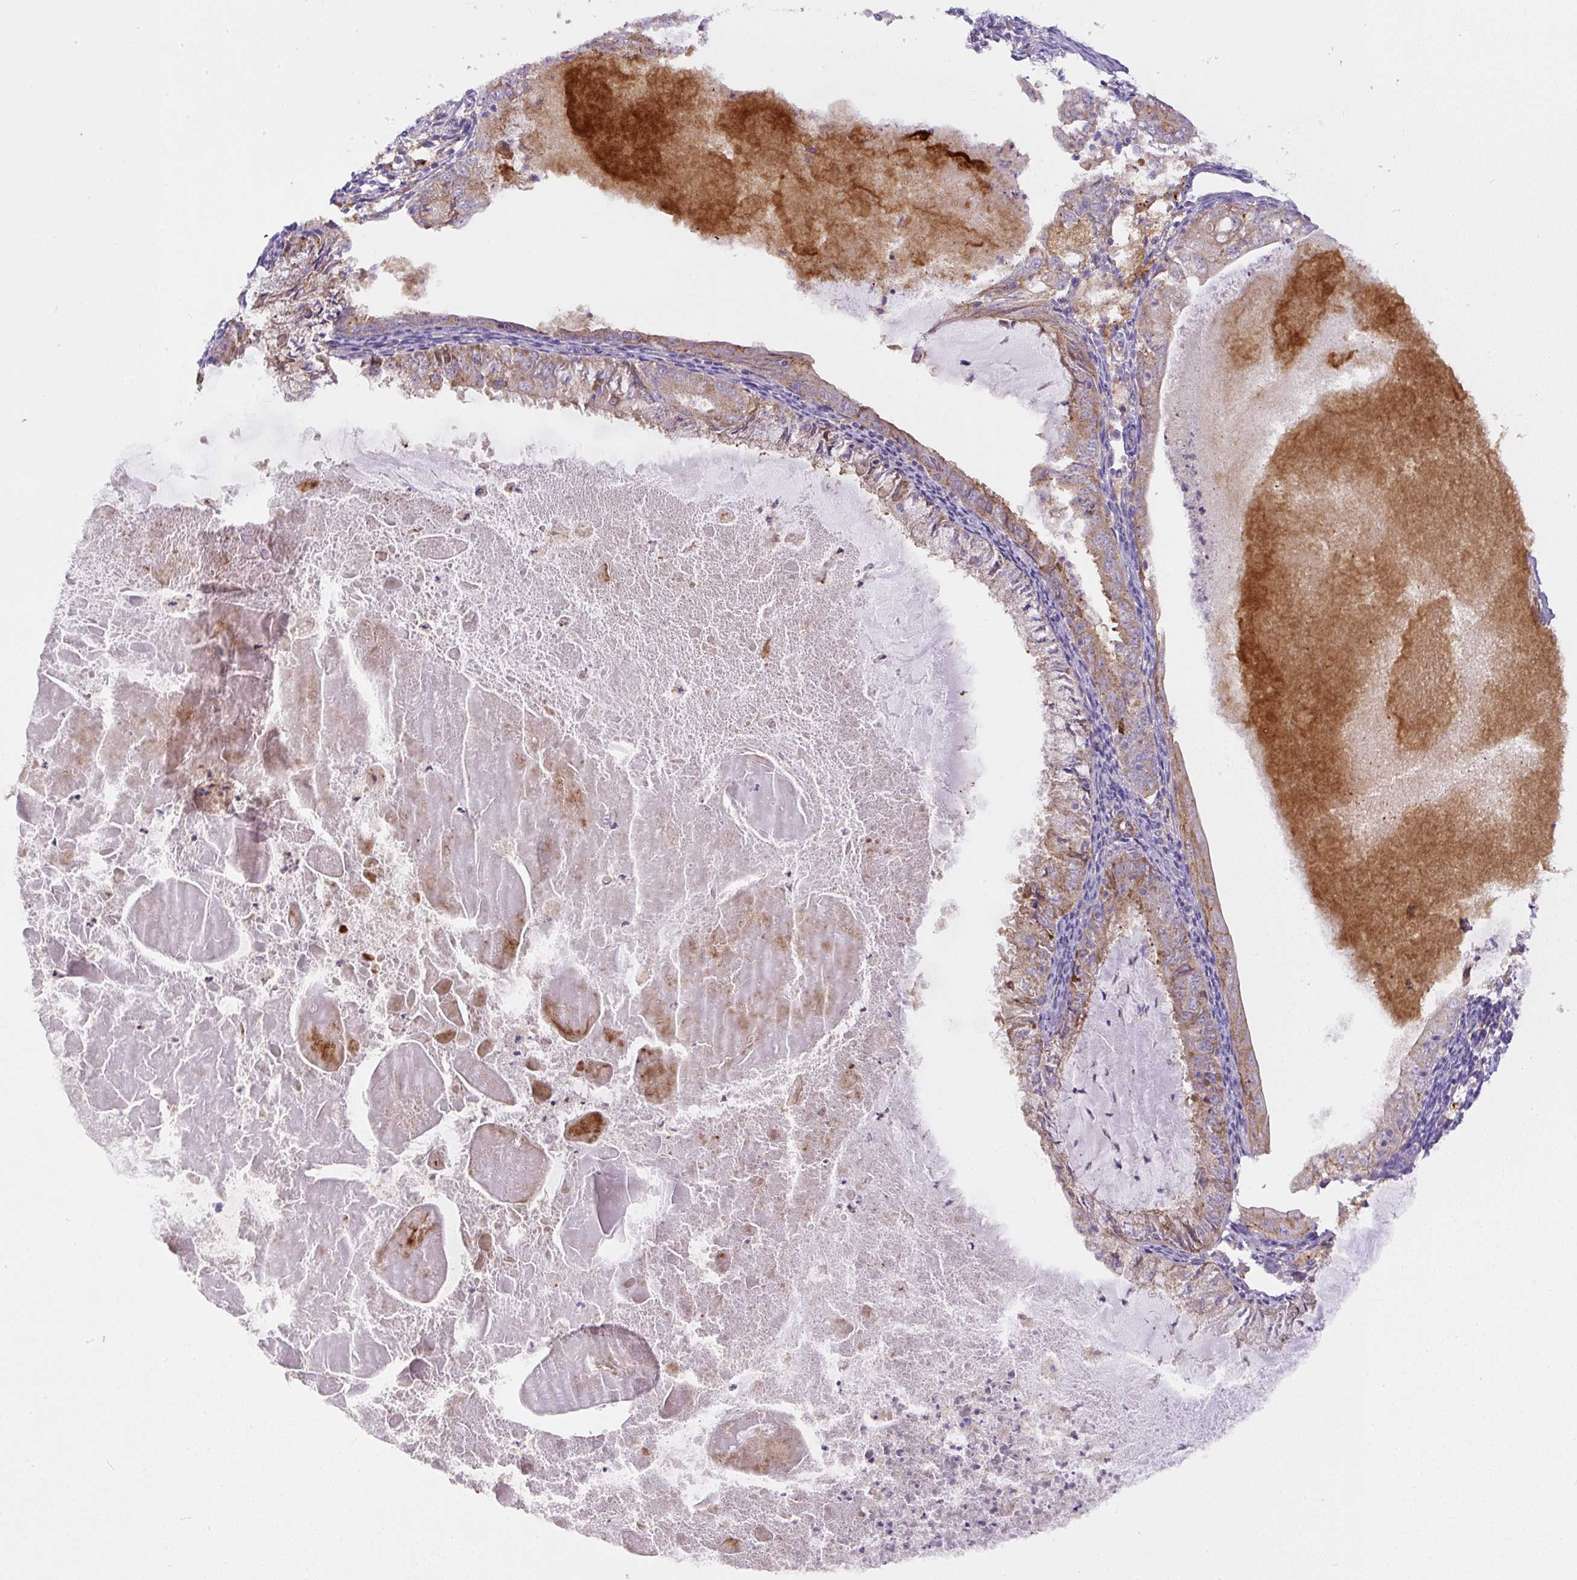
{"staining": {"intensity": "moderate", "quantity": ">75%", "location": "cytoplasmic/membranous"}, "tissue": "endometrial cancer", "cell_type": "Tumor cells", "image_type": "cancer", "snomed": [{"axis": "morphology", "description": "Adenocarcinoma, NOS"}, {"axis": "topography", "description": "Endometrium"}], "caption": "Human adenocarcinoma (endometrial) stained for a protein (brown) demonstrates moderate cytoplasmic/membranous positive staining in about >75% of tumor cells.", "gene": "DAPK1", "patient": {"sex": "female", "age": 57}}